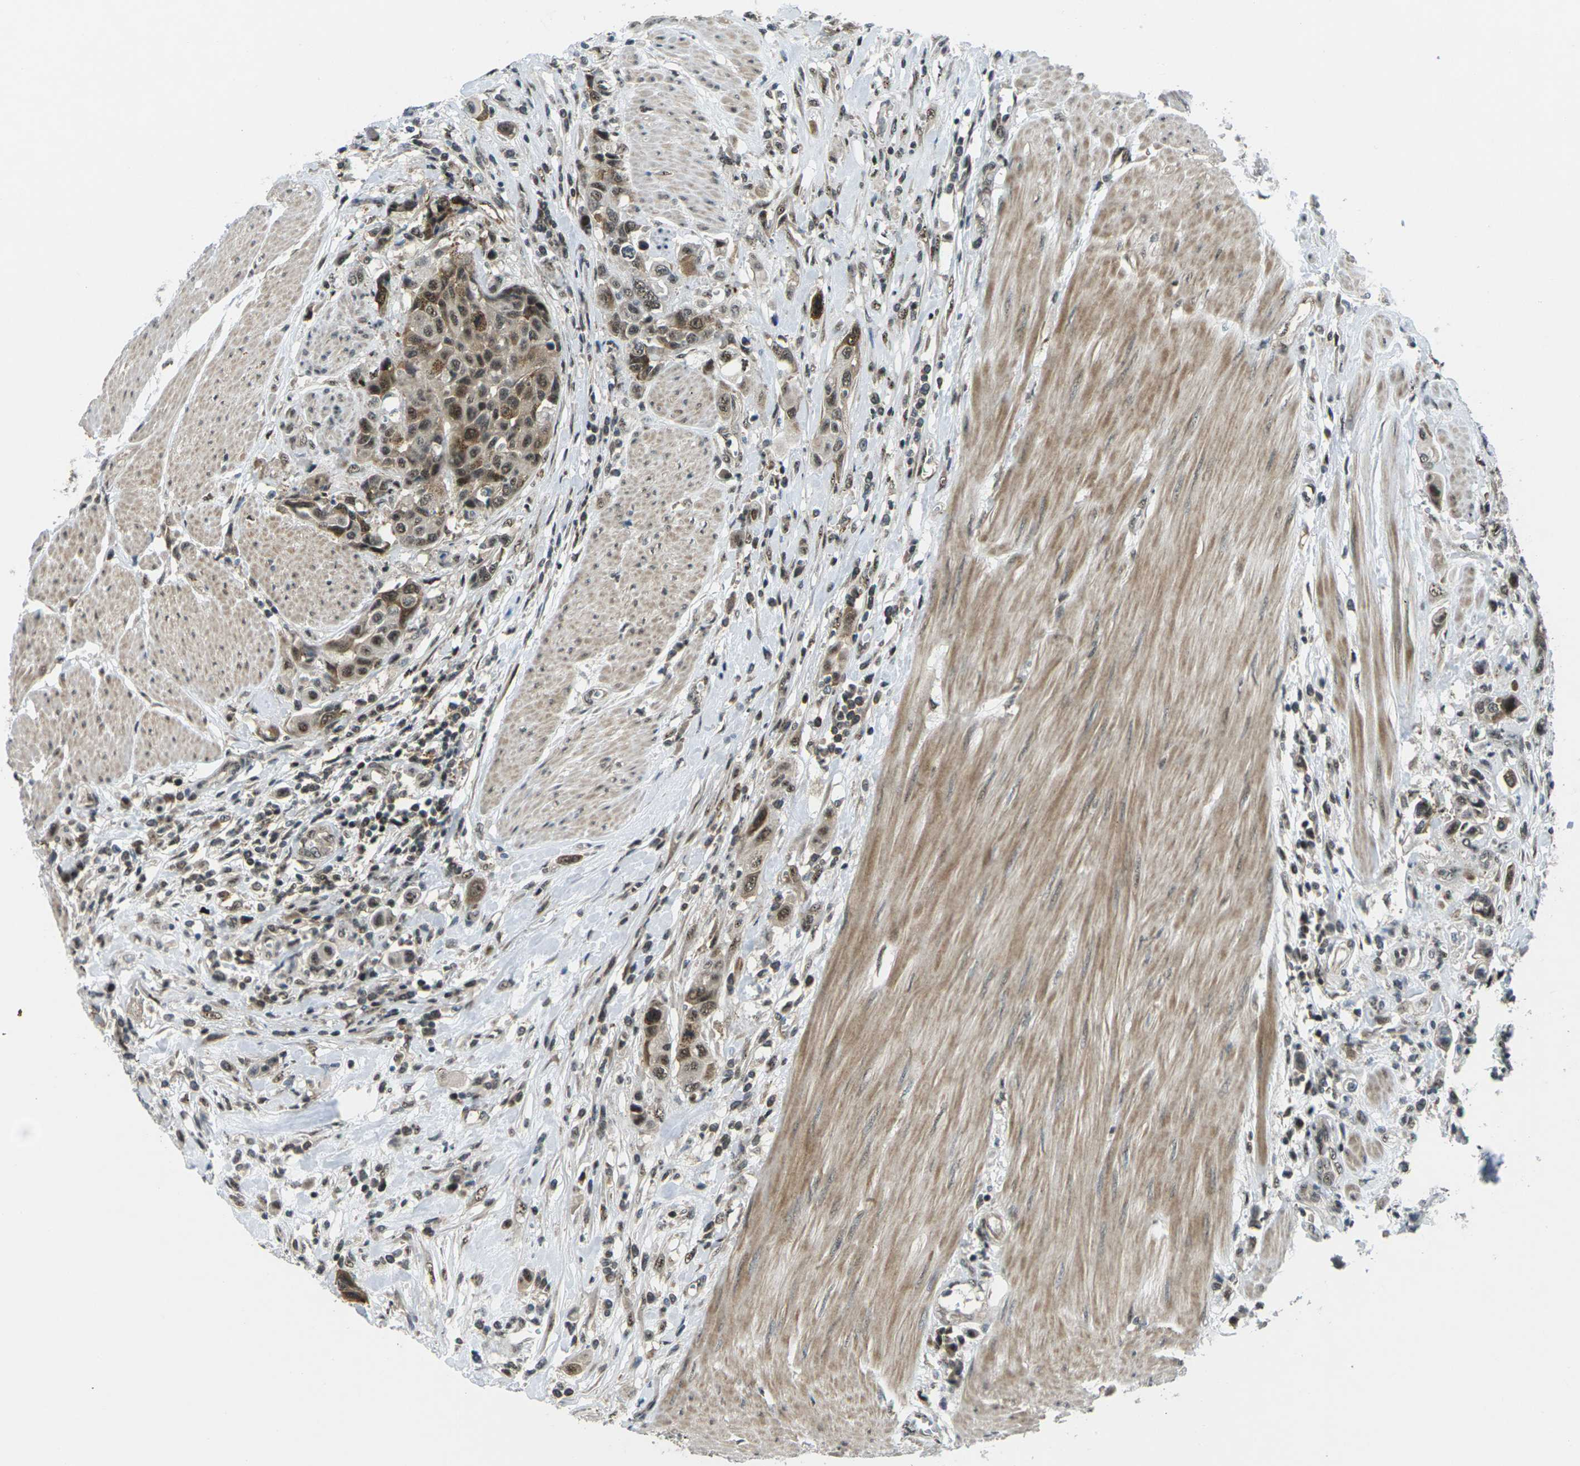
{"staining": {"intensity": "moderate", "quantity": ">75%", "location": "cytoplasmic/membranous,nuclear"}, "tissue": "urothelial cancer", "cell_type": "Tumor cells", "image_type": "cancer", "snomed": [{"axis": "morphology", "description": "Urothelial carcinoma, High grade"}, {"axis": "topography", "description": "Urinary bladder"}], "caption": "Moderate cytoplasmic/membranous and nuclear expression for a protein is seen in approximately >75% of tumor cells of urothelial carcinoma (high-grade) using immunohistochemistry (IHC).", "gene": "UBE2S", "patient": {"sex": "male", "age": 50}}